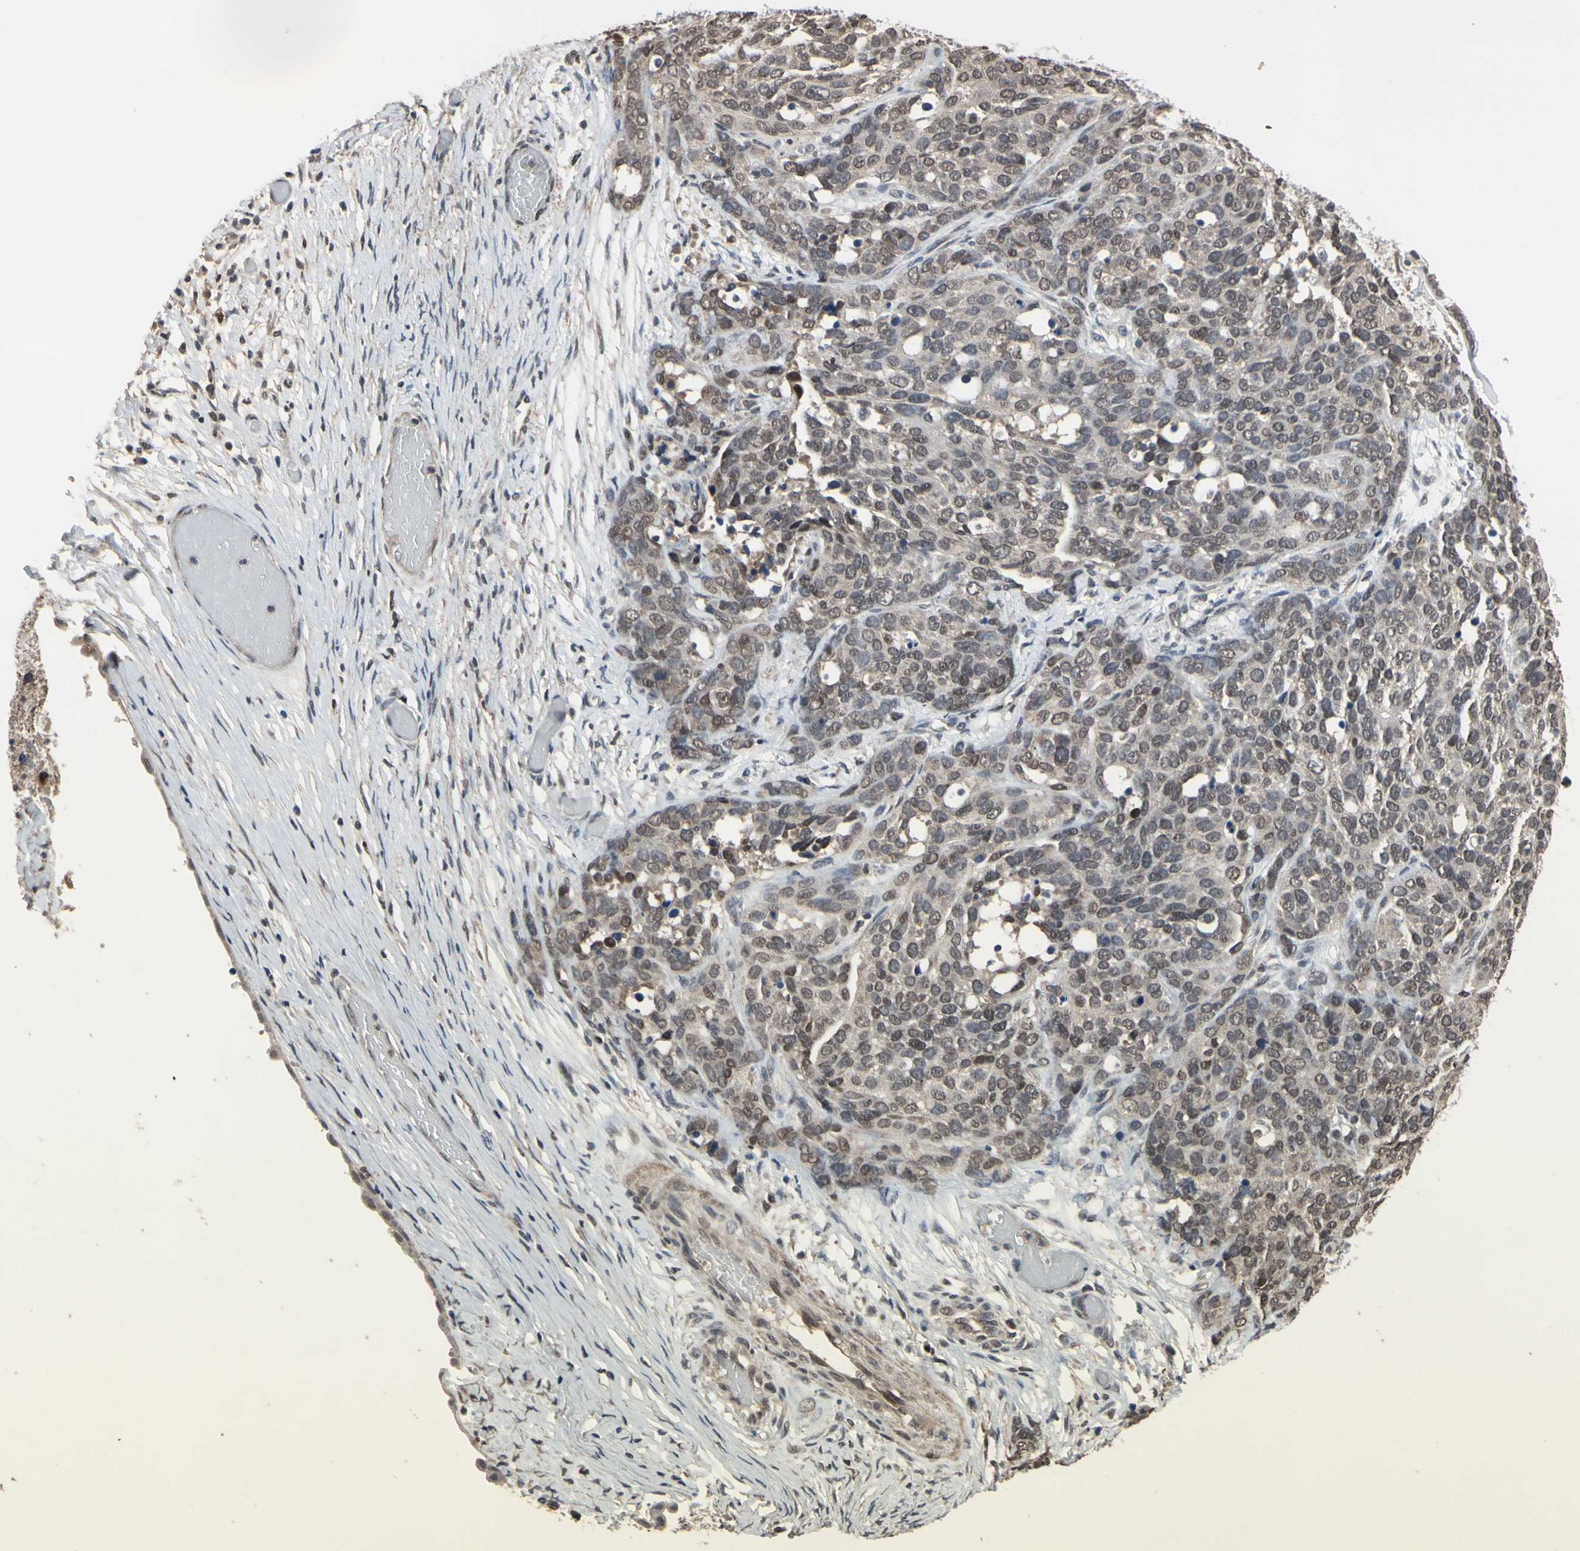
{"staining": {"intensity": "weak", "quantity": "25%-75%", "location": "nuclear"}, "tissue": "ovarian cancer", "cell_type": "Tumor cells", "image_type": "cancer", "snomed": [{"axis": "morphology", "description": "Cystadenocarcinoma, serous, NOS"}, {"axis": "topography", "description": "Ovary"}], "caption": "Ovarian cancer tissue shows weak nuclear positivity in approximately 25%-75% of tumor cells The staining is performed using DAB brown chromogen to label protein expression. The nuclei are counter-stained blue using hematoxylin.", "gene": "ZNF174", "patient": {"sex": "female", "age": 44}}